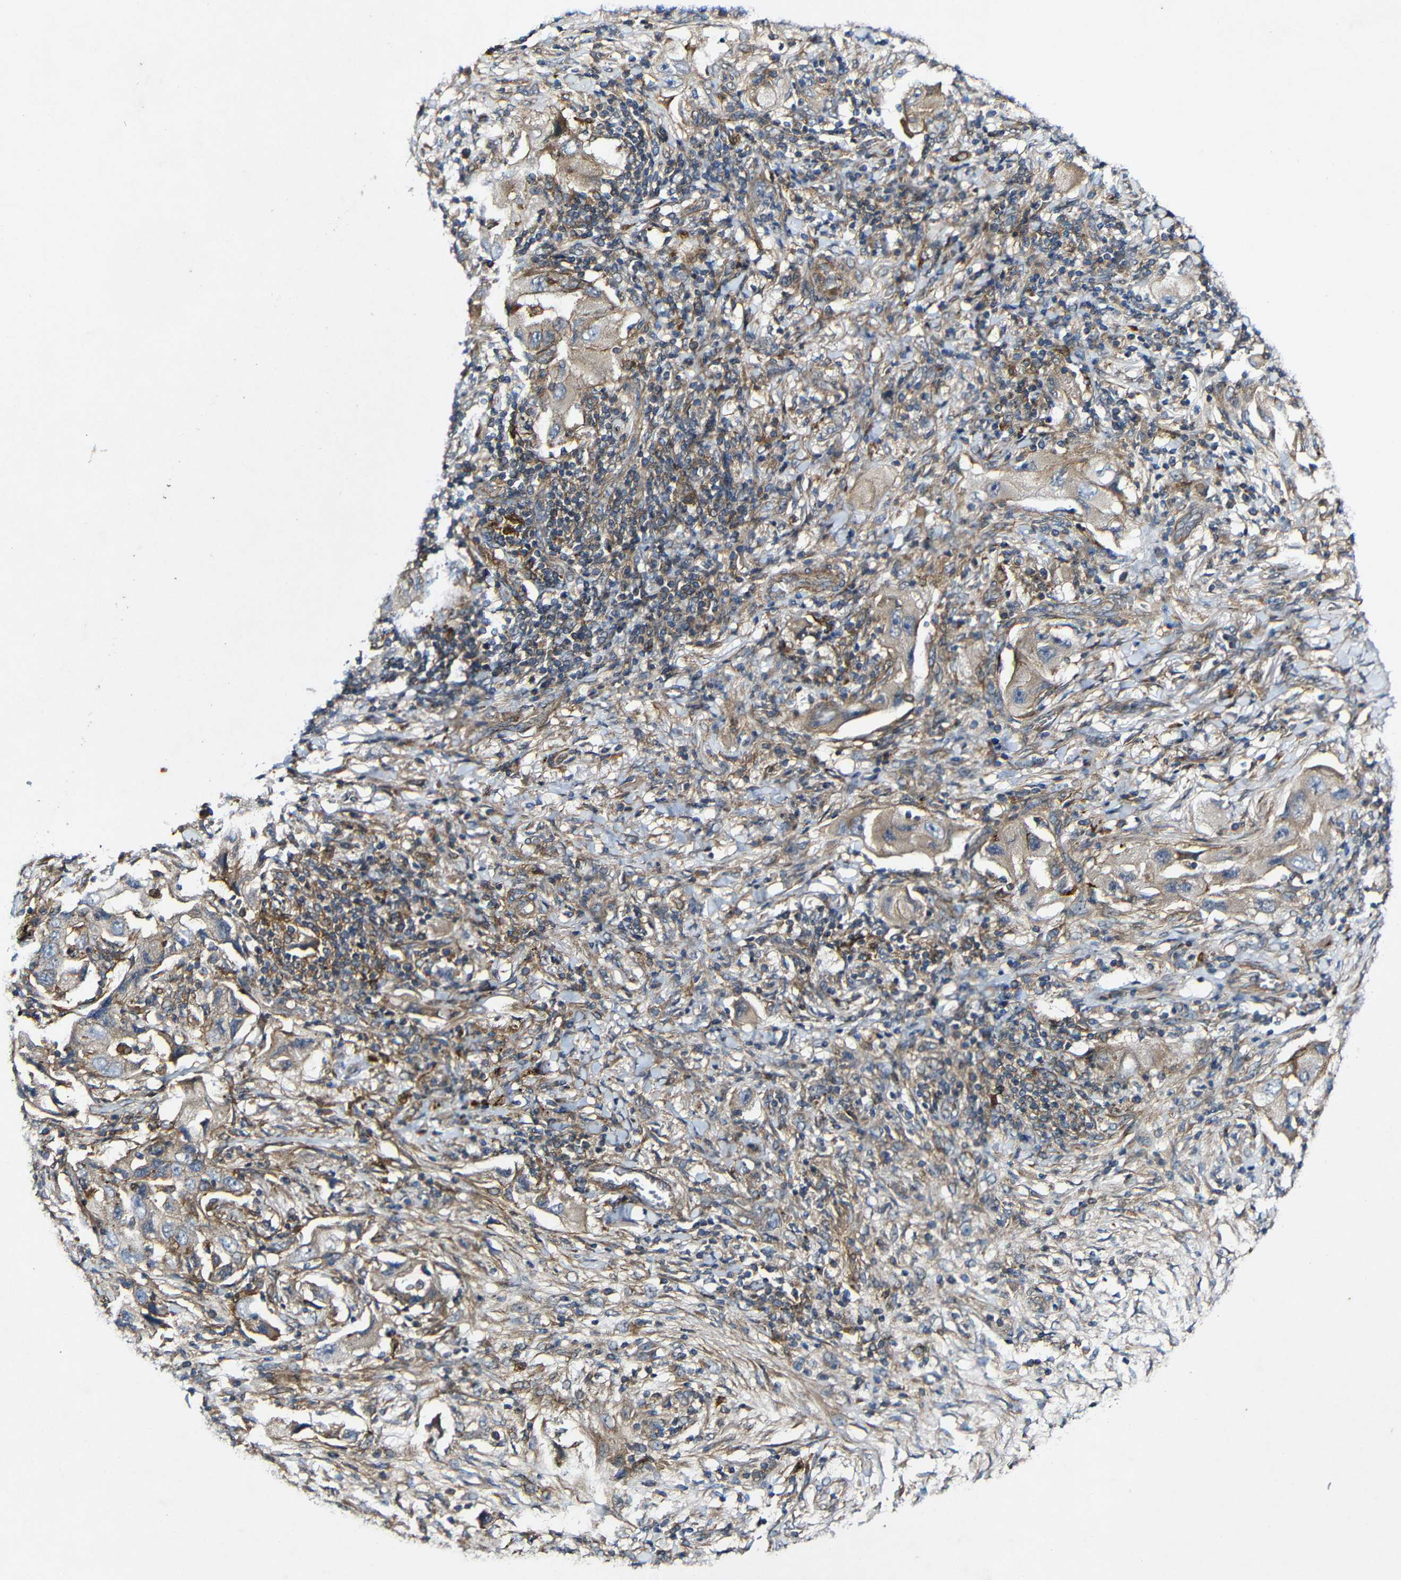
{"staining": {"intensity": "moderate", "quantity": "<25%", "location": "cytoplasmic/membranous"}, "tissue": "lung cancer", "cell_type": "Tumor cells", "image_type": "cancer", "snomed": [{"axis": "morphology", "description": "Adenocarcinoma, NOS"}, {"axis": "topography", "description": "Lung"}], "caption": "High-power microscopy captured an immunohistochemistry photomicrograph of lung cancer (adenocarcinoma), revealing moderate cytoplasmic/membranous staining in approximately <25% of tumor cells. Ihc stains the protein in brown and the nuclei are stained blue.", "gene": "GSDME", "patient": {"sex": "female", "age": 65}}